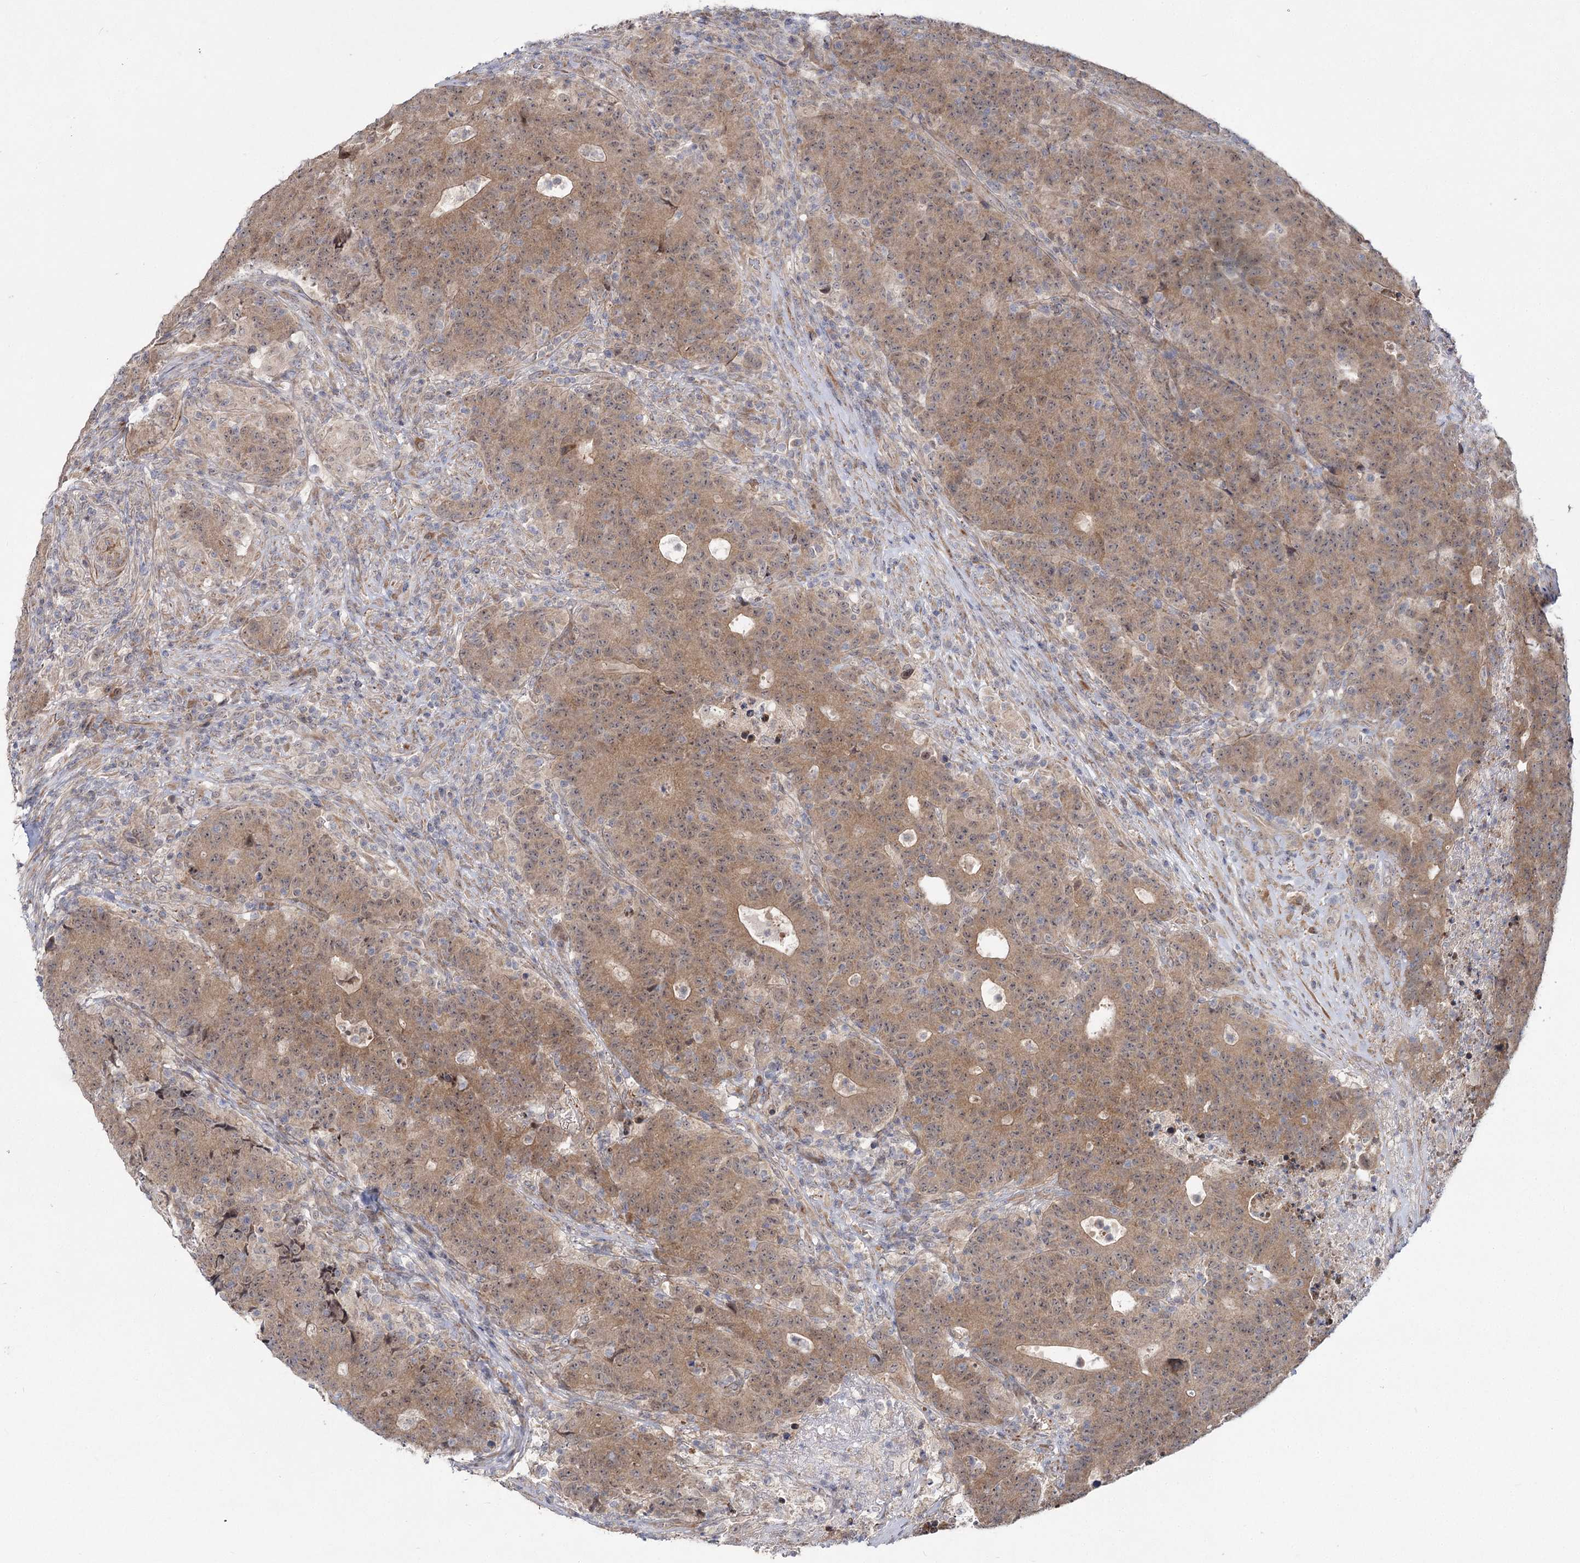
{"staining": {"intensity": "moderate", "quantity": ">75%", "location": "cytoplasmic/membranous,nuclear"}, "tissue": "colorectal cancer", "cell_type": "Tumor cells", "image_type": "cancer", "snomed": [{"axis": "morphology", "description": "Adenocarcinoma, NOS"}, {"axis": "topography", "description": "Colon"}], "caption": "Protein staining reveals moderate cytoplasmic/membranous and nuclear expression in about >75% of tumor cells in colorectal adenocarcinoma. The staining was performed using DAB (3,3'-diaminobenzidine) to visualize the protein expression in brown, while the nuclei were stained in blue with hematoxylin (Magnification: 20x).", "gene": "TBC1D9B", "patient": {"sex": "female", "age": 75}}